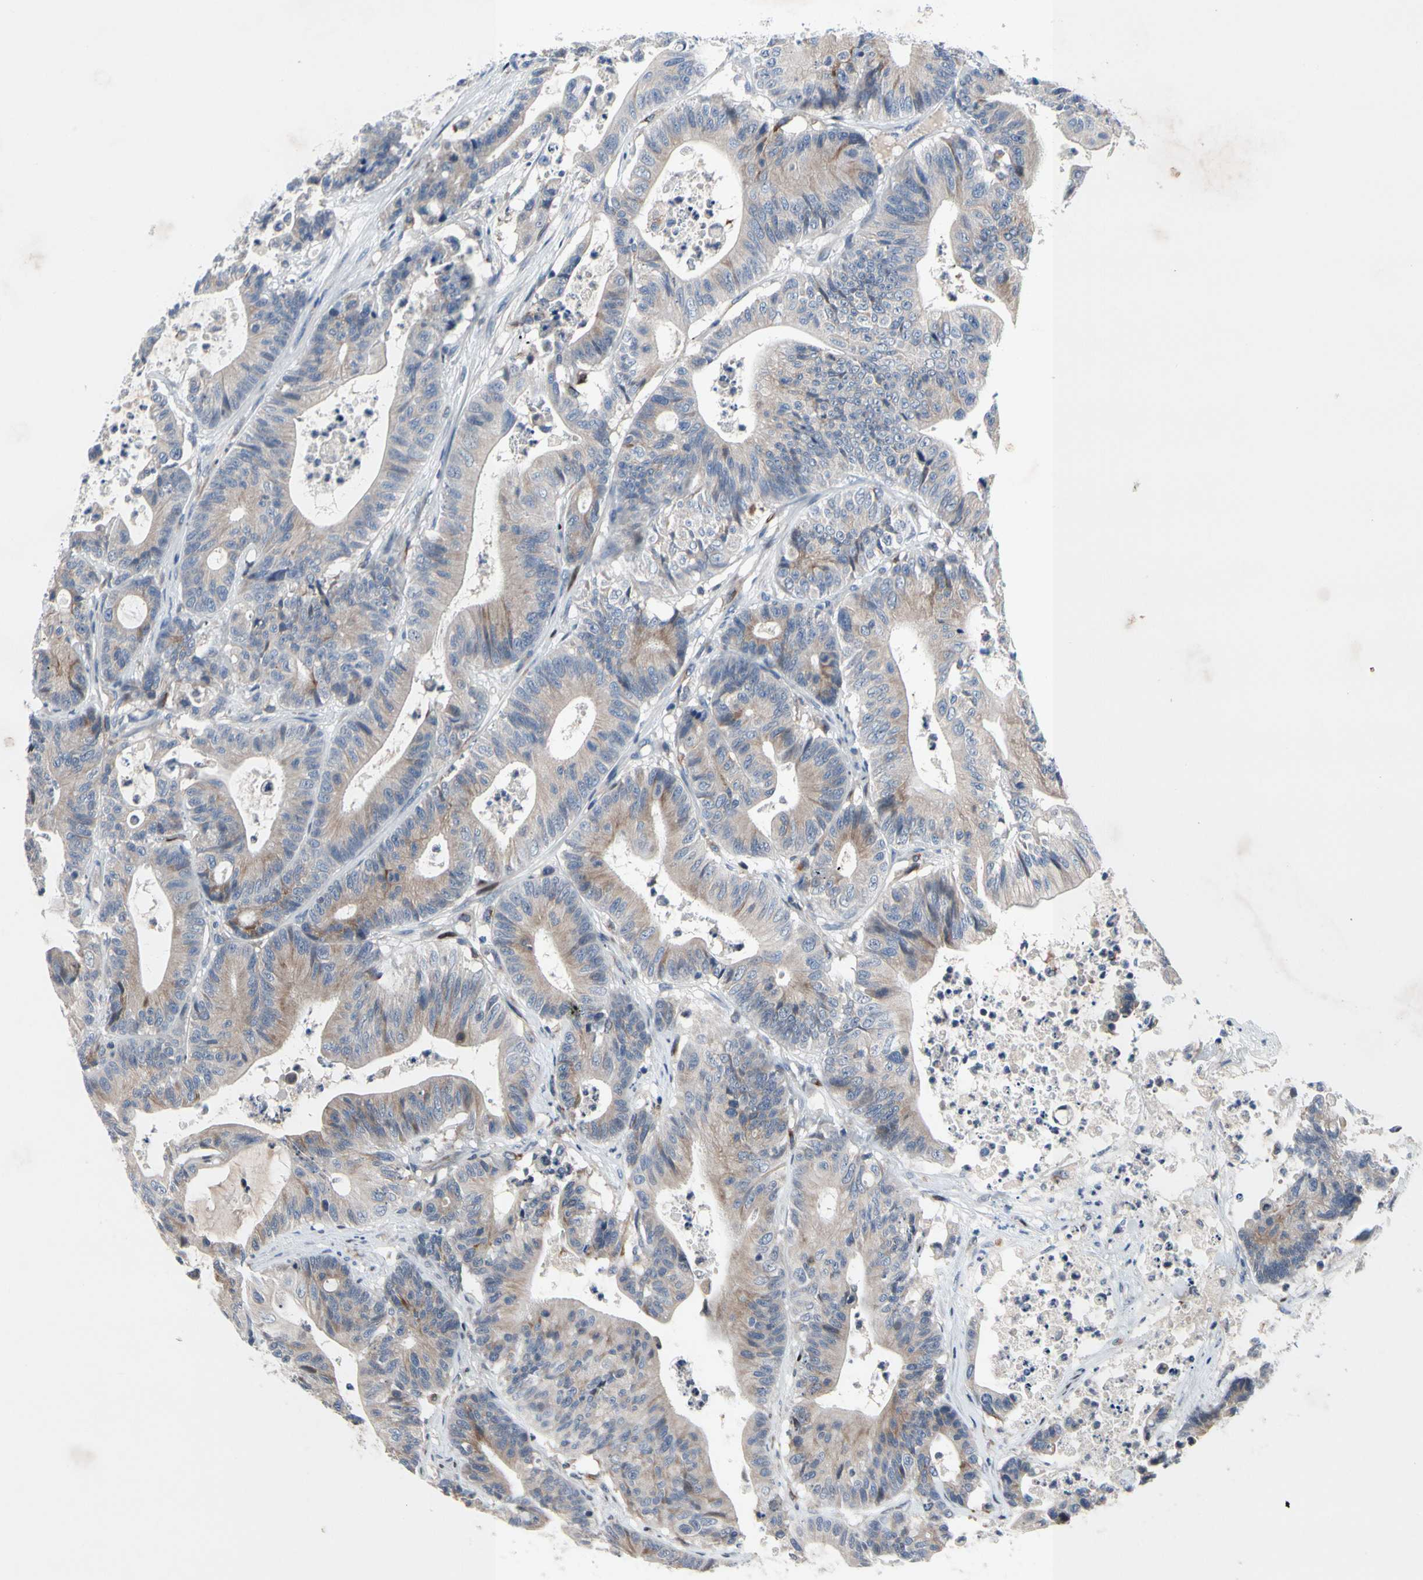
{"staining": {"intensity": "weak", "quantity": "25%-75%", "location": "cytoplasmic/membranous"}, "tissue": "colorectal cancer", "cell_type": "Tumor cells", "image_type": "cancer", "snomed": [{"axis": "morphology", "description": "Adenocarcinoma, NOS"}, {"axis": "topography", "description": "Colon"}], "caption": "Immunohistochemical staining of adenocarcinoma (colorectal) exhibits weak cytoplasmic/membranous protein positivity in about 25%-75% of tumor cells.", "gene": "MUTYH", "patient": {"sex": "female", "age": 84}}